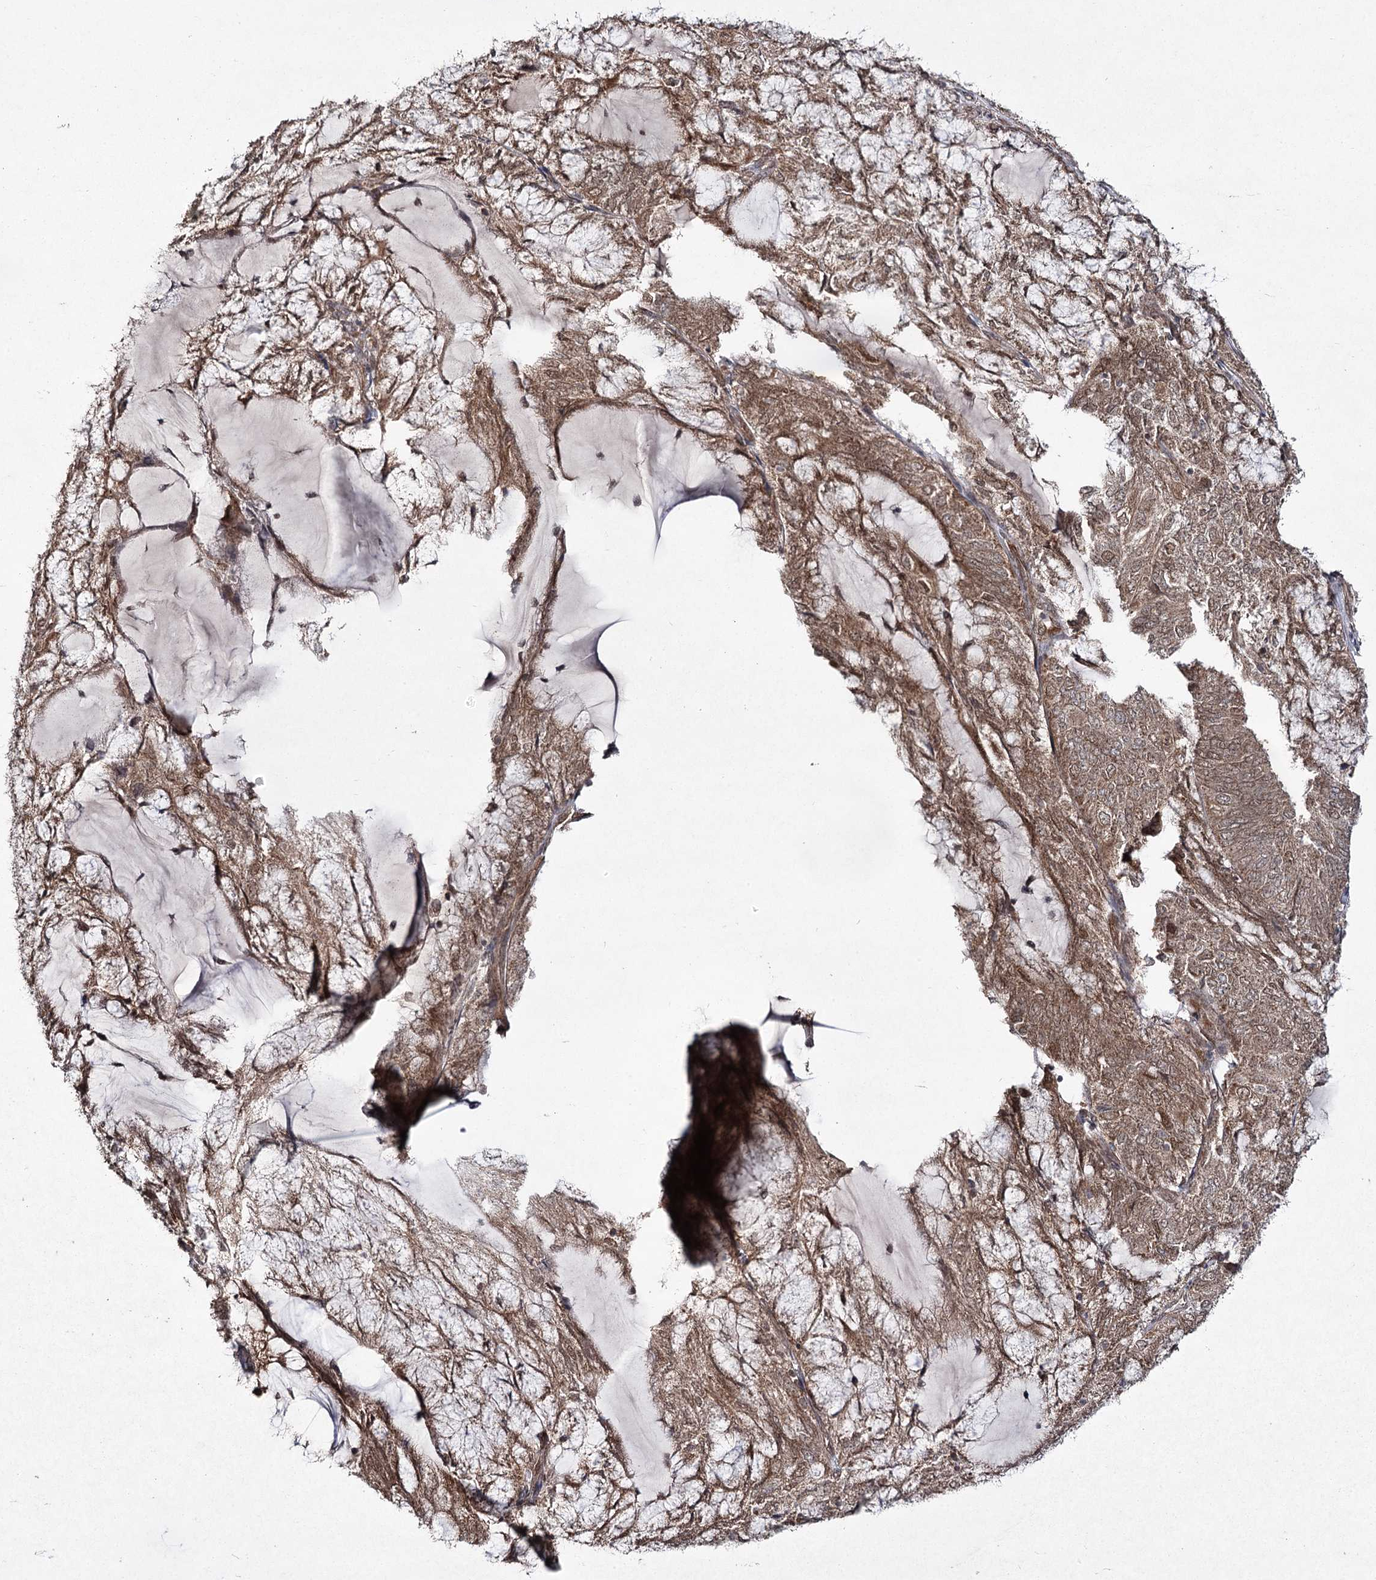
{"staining": {"intensity": "moderate", "quantity": ">75%", "location": "cytoplasmic/membranous,nuclear"}, "tissue": "endometrial cancer", "cell_type": "Tumor cells", "image_type": "cancer", "snomed": [{"axis": "morphology", "description": "Adenocarcinoma, NOS"}, {"axis": "topography", "description": "Endometrium"}], "caption": "Adenocarcinoma (endometrial) stained with DAB (3,3'-diaminobenzidine) immunohistochemistry shows medium levels of moderate cytoplasmic/membranous and nuclear positivity in about >75% of tumor cells. The staining is performed using DAB brown chromogen to label protein expression. The nuclei are counter-stained blue using hematoxylin.", "gene": "TRNT1", "patient": {"sex": "female", "age": 81}}